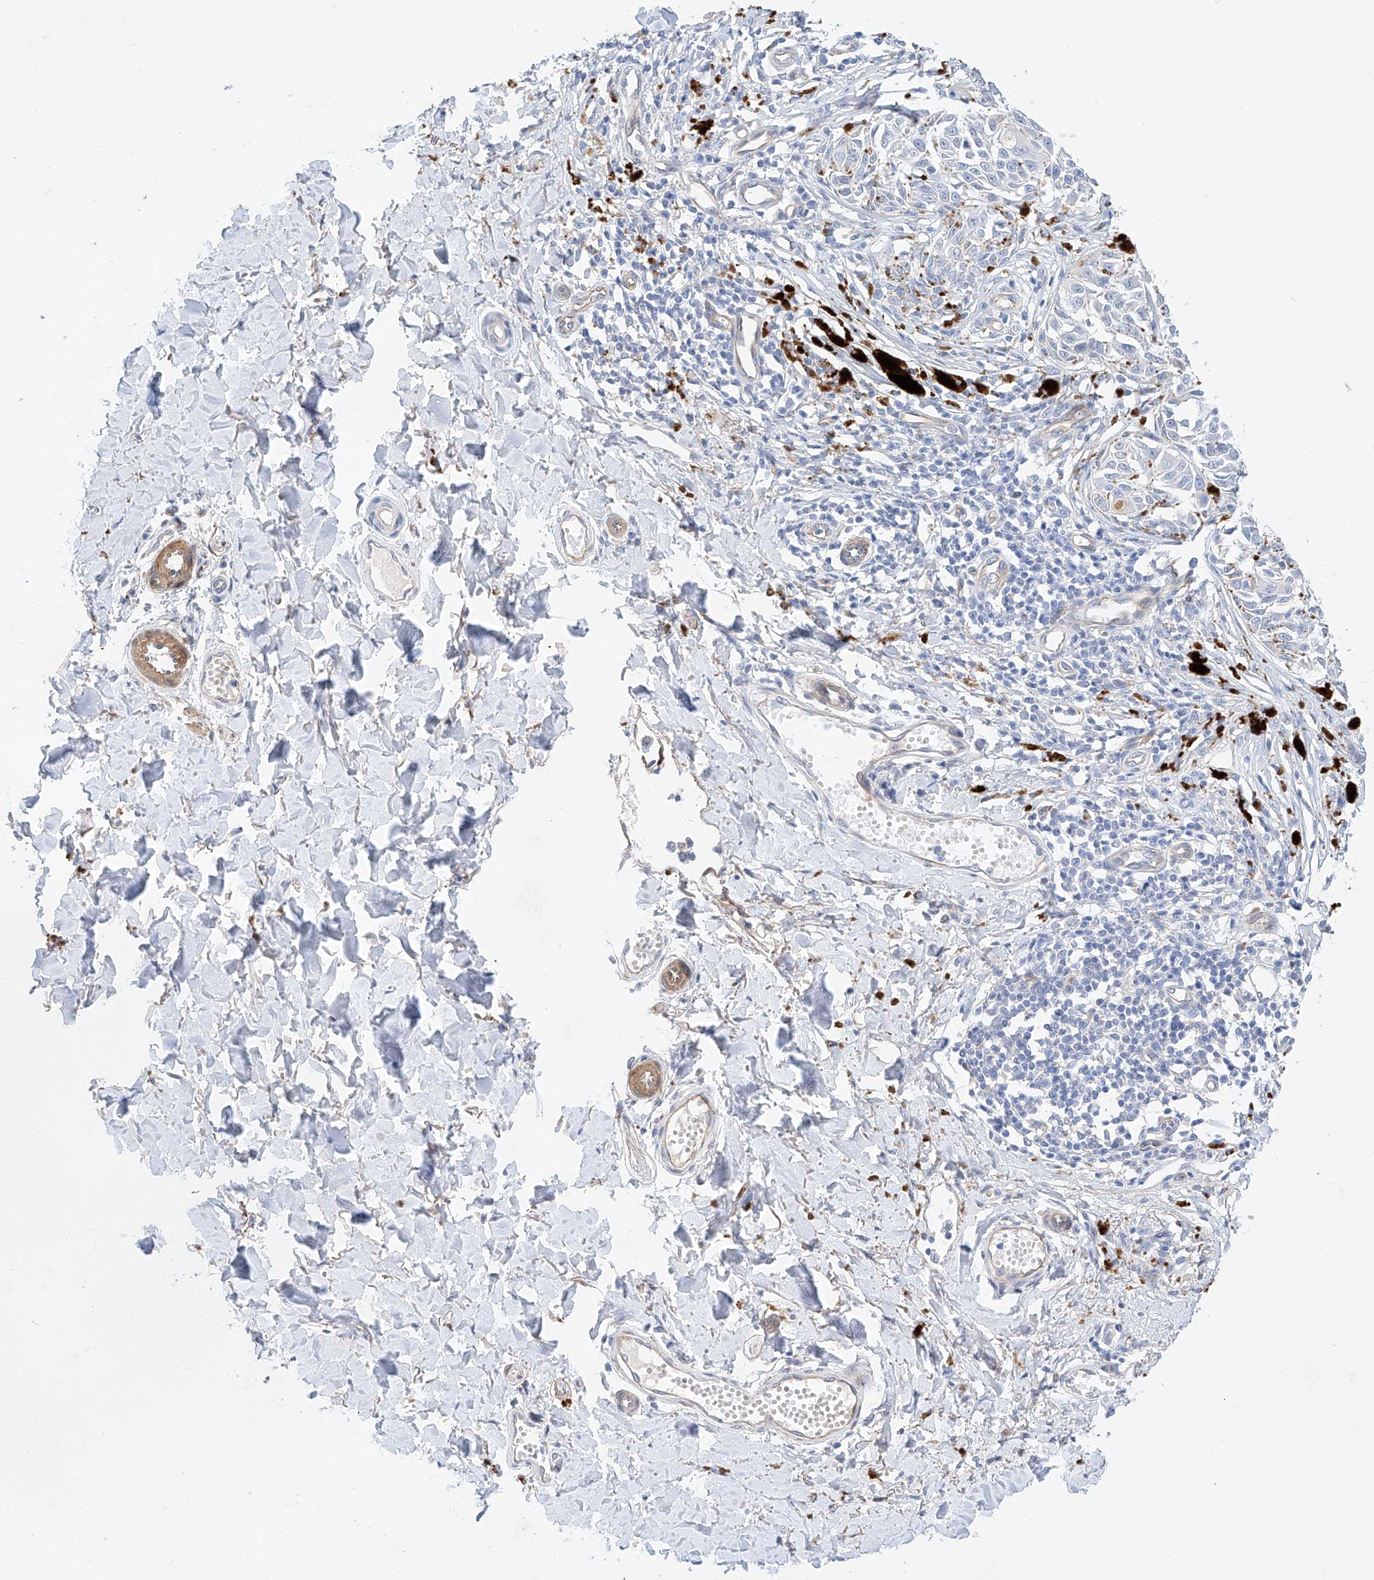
{"staining": {"intensity": "negative", "quantity": "none", "location": "none"}, "tissue": "melanoma", "cell_type": "Tumor cells", "image_type": "cancer", "snomed": [{"axis": "morphology", "description": "Malignant melanoma, NOS"}, {"axis": "topography", "description": "Skin"}], "caption": "Tumor cells show no significant positivity in melanoma.", "gene": "SBSPON", "patient": {"sex": "male", "age": 53}}